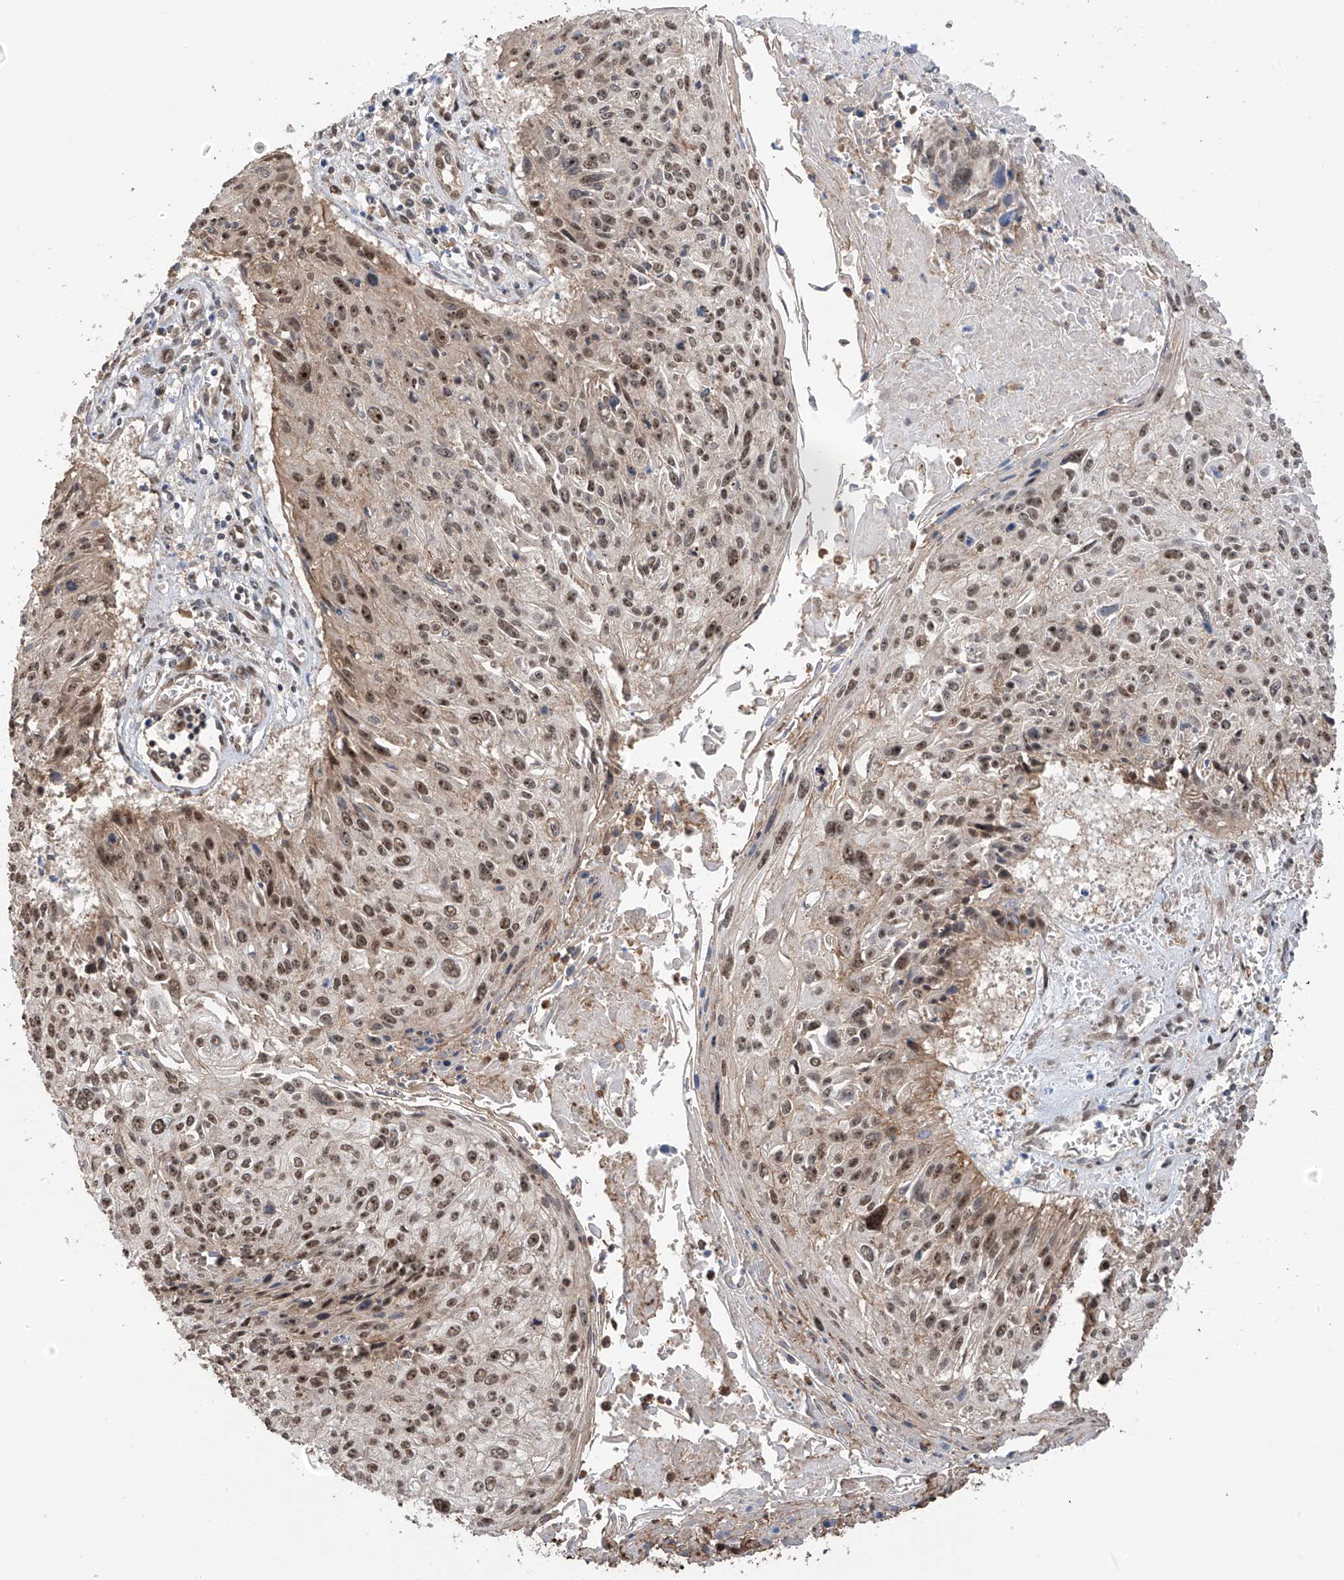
{"staining": {"intensity": "moderate", "quantity": ">75%", "location": "nuclear"}, "tissue": "cervical cancer", "cell_type": "Tumor cells", "image_type": "cancer", "snomed": [{"axis": "morphology", "description": "Squamous cell carcinoma, NOS"}, {"axis": "topography", "description": "Cervix"}], "caption": "An immunohistochemistry image of tumor tissue is shown. Protein staining in brown labels moderate nuclear positivity in cervical cancer (squamous cell carcinoma) within tumor cells.", "gene": "C1orf131", "patient": {"sex": "female", "age": 51}}